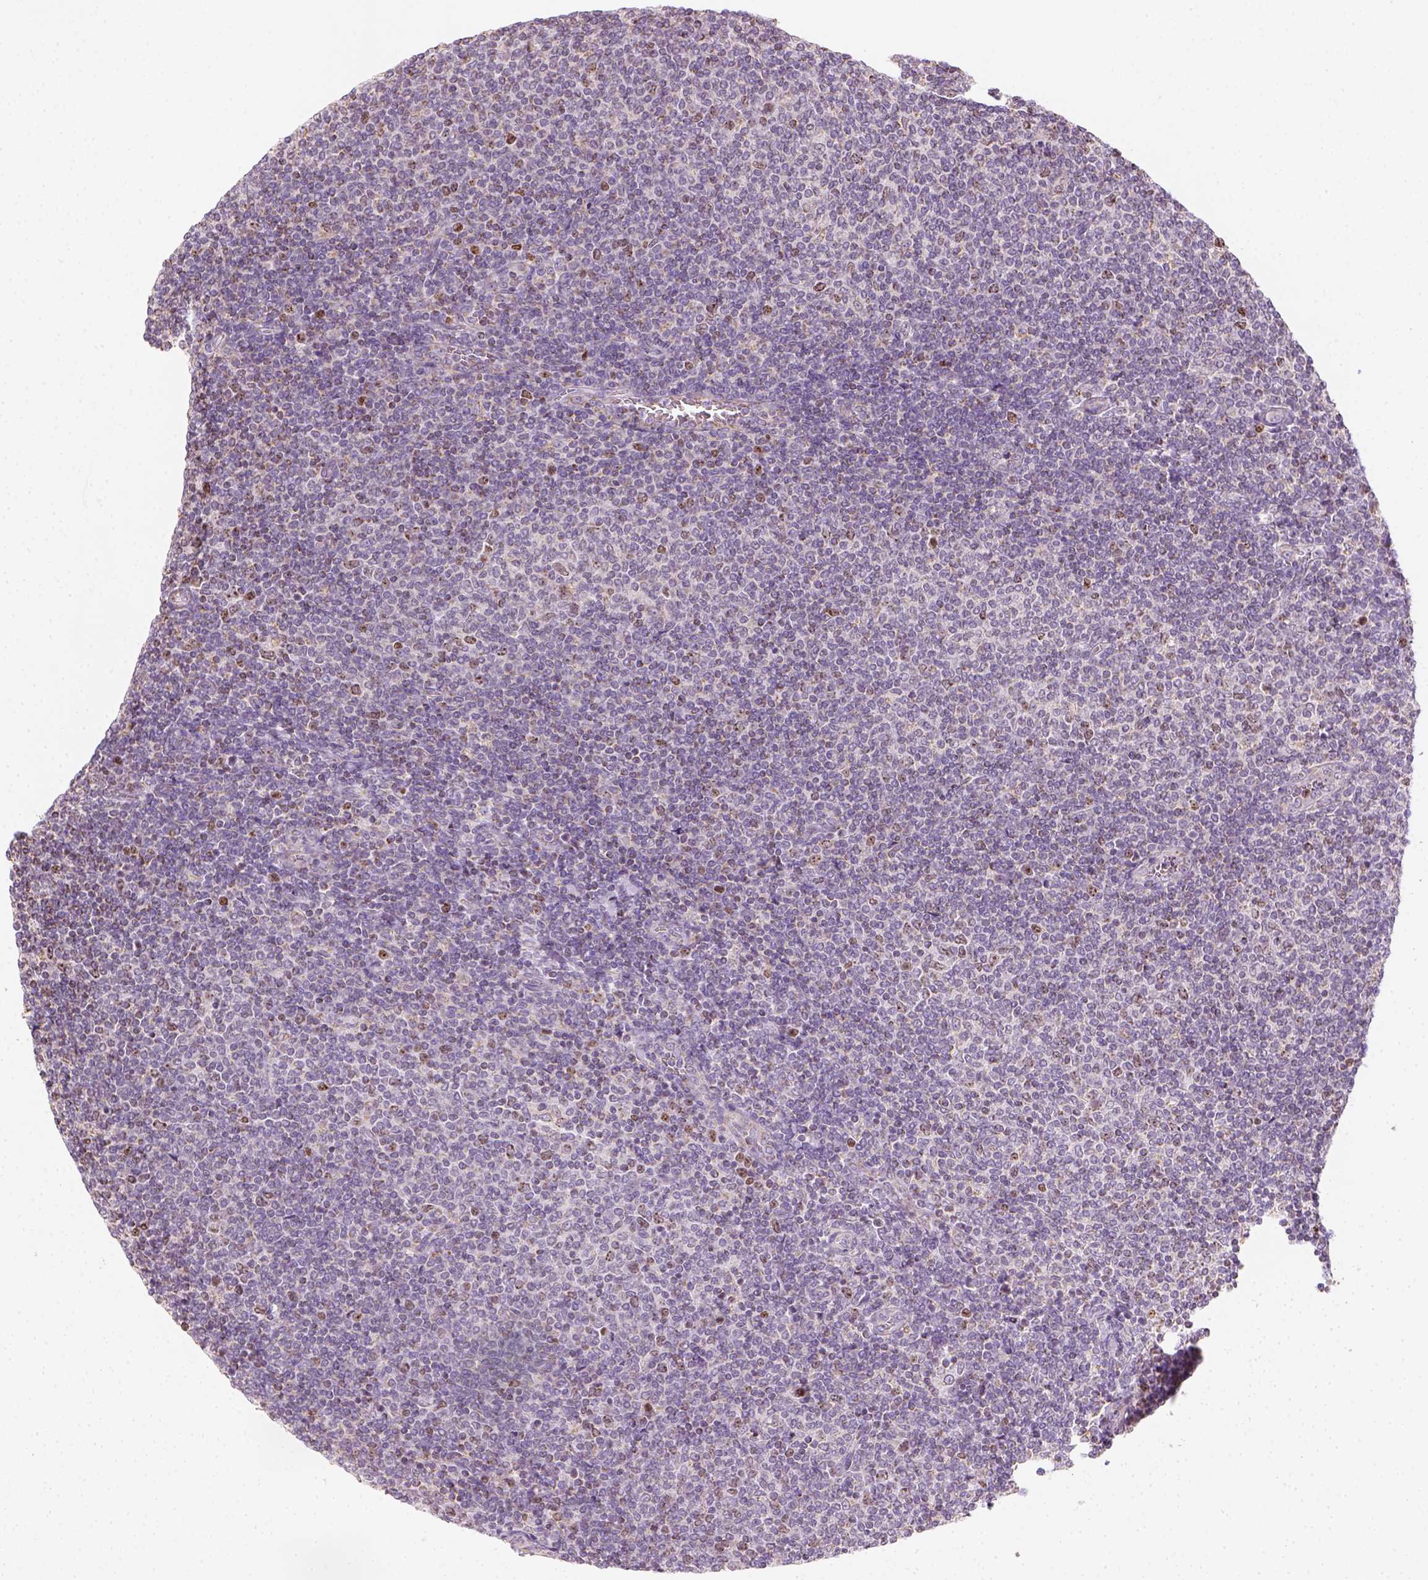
{"staining": {"intensity": "negative", "quantity": "none", "location": "none"}, "tissue": "lymphoma", "cell_type": "Tumor cells", "image_type": "cancer", "snomed": [{"axis": "morphology", "description": "Malignant lymphoma, non-Hodgkin's type, Low grade"}, {"axis": "topography", "description": "Lymph node"}], "caption": "Immunohistochemical staining of malignant lymphoma, non-Hodgkin's type (low-grade) shows no significant expression in tumor cells. (IHC, brightfield microscopy, high magnification).", "gene": "LCA5", "patient": {"sex": "male", "age": 52}}